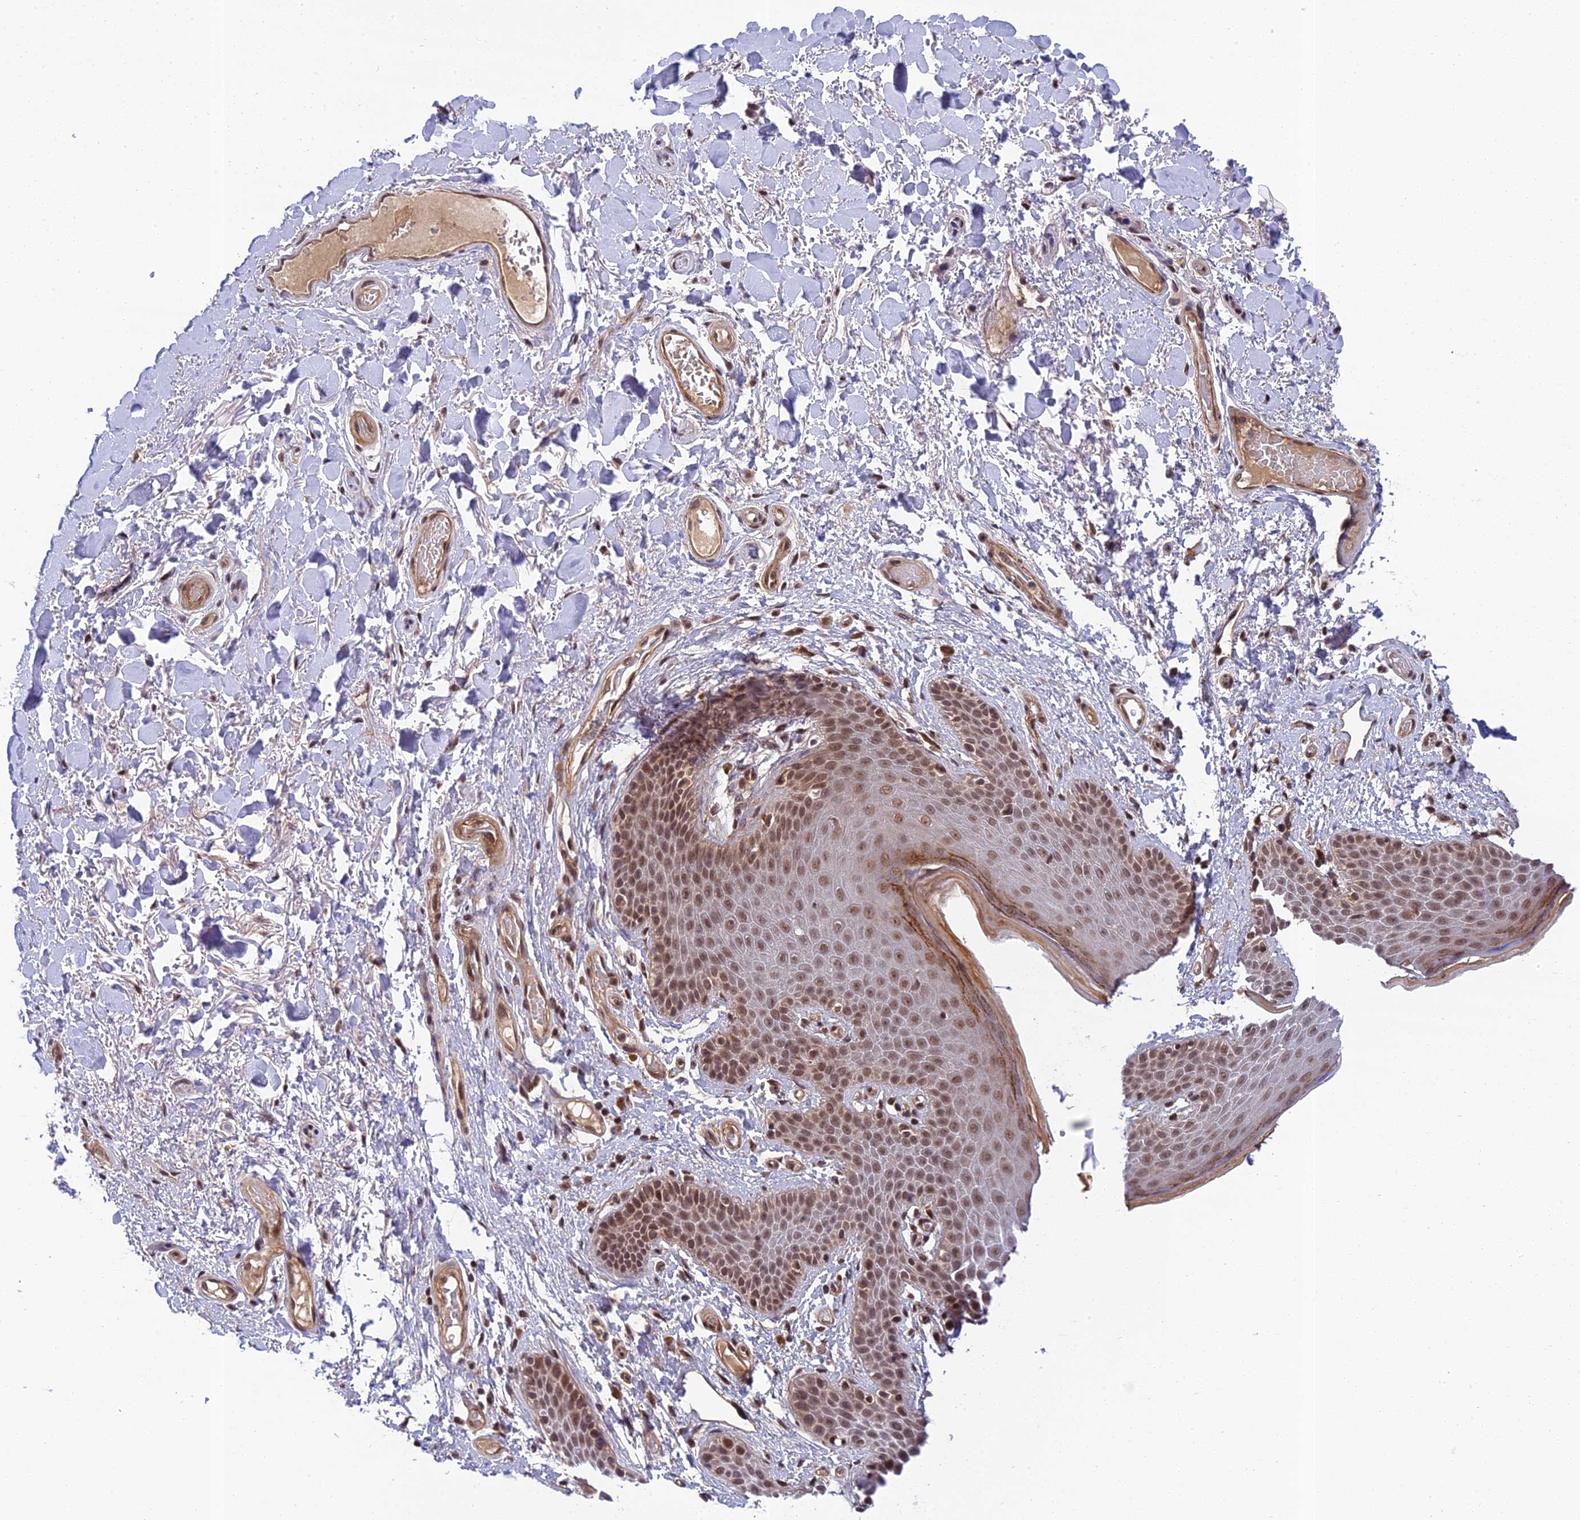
{"staining": {"intensity": "moderate", "quantity": ">75%", "location": "nuclear"}, "tissue": "skin", "cell_type": "Epidermal cells", "image_type": "normal", "snomed": [{"axis": "morphology", "description": "Normal tissue, NOS"}, {"axis": "topography", "description": "Anal"}], "caption": "High-magnification brightfield microscopy of benign skin stained with DAB (3,3'-diaminobenzidine) (brown) and counterstained with hematoxylin (blue). epidermal cells exhibit moderate nuclear expression is identified in about>75% of cells.", "gene": "REXO1", "patient": {"sex": "male", "age": 74}}